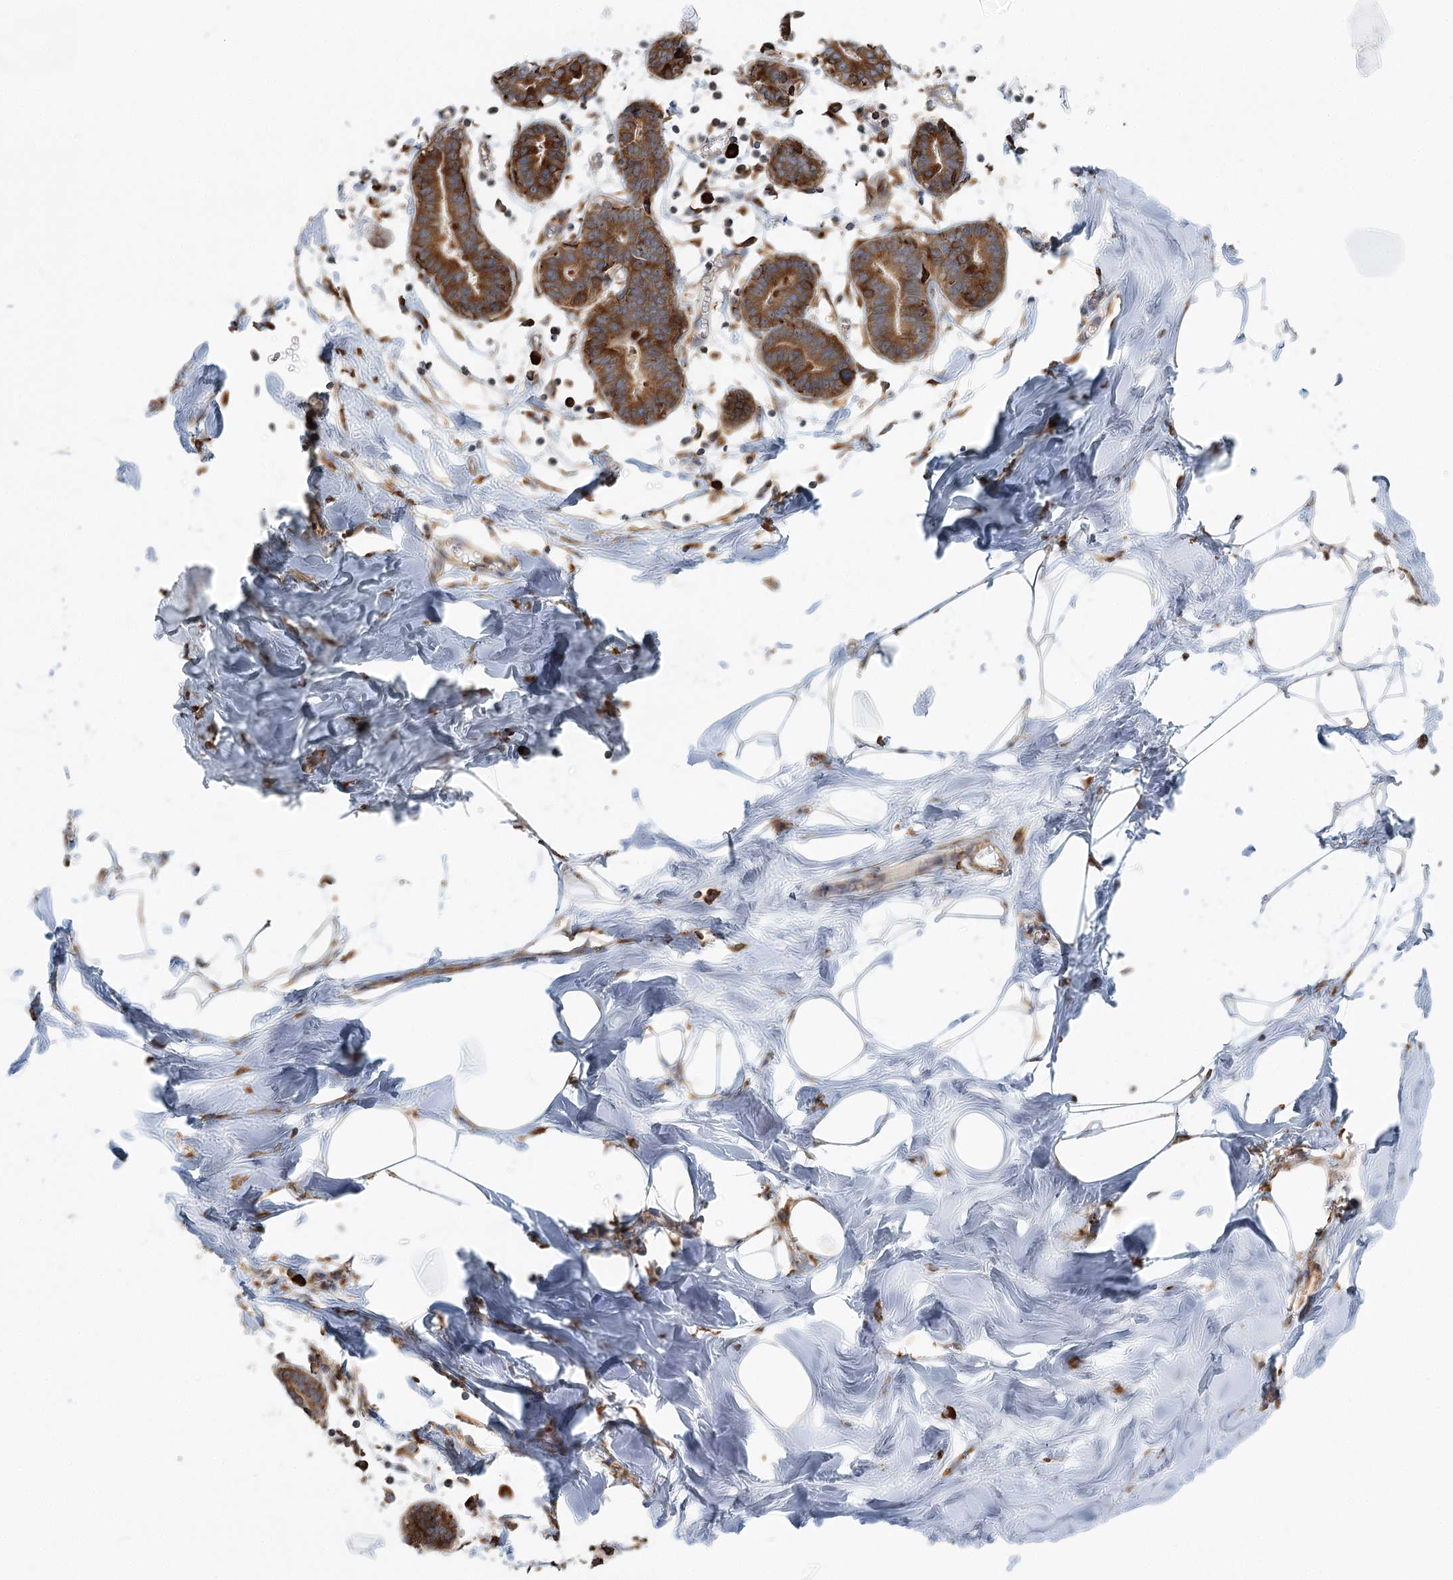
{"staining": {"intensity": "negative", "quantity": "none", "location": "none"}, "tissue": "breast", "cell_type": "Adipocytes", "image_type": "normal", "snomed": [{"axis": "morphology", "description": "Normal tissue, NOS"}, {"axis": "topography", "description": "Breast"}], "caption": "Image shows no significant protein positivity in adipocytes of normal breast. Nuclei are stained in blue.", "gene": "TAS1R1", "patient": {"sex": "female", "age": 27}}